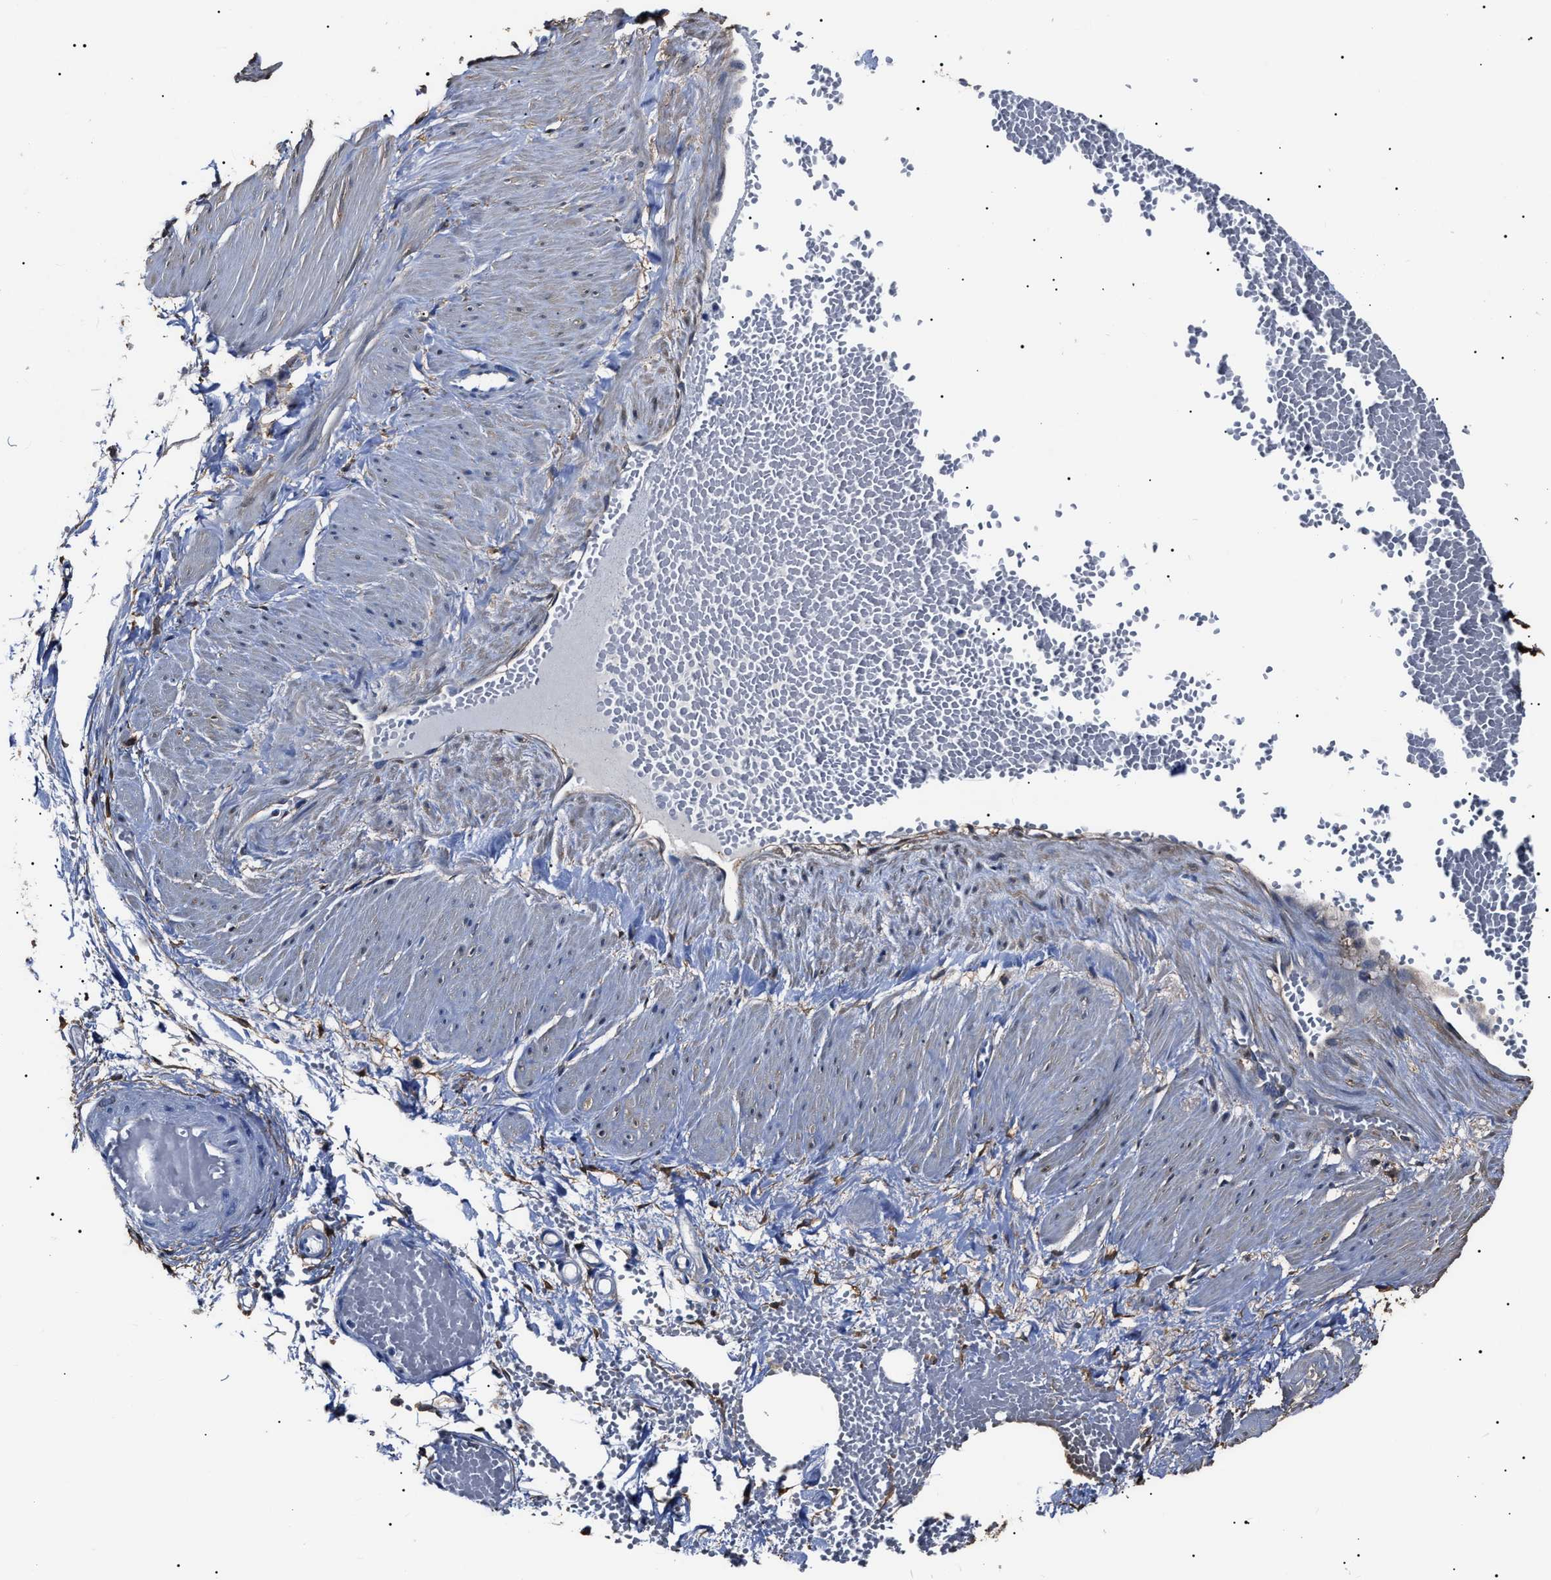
{"staining": {"intensity": "strong", "quantity": ">75%", "location": "cytoplasmic/membranous"}, "tissue": "adipose tissue", "cell_type": "Adipocytes", "image_type": "normal", "snomed": [{"axis": "morphology", "description": "Normal tissue, NOS"}, {"axis": "topography", "description": "Soft tissue"}], "caption": "Normal adipose tissue reveals strong cytoplasmic/membranous expression in approximately >75% of adipocytes.", "gene": "ALDH1A1", "patient": {"sex": "male", "age": 72}}